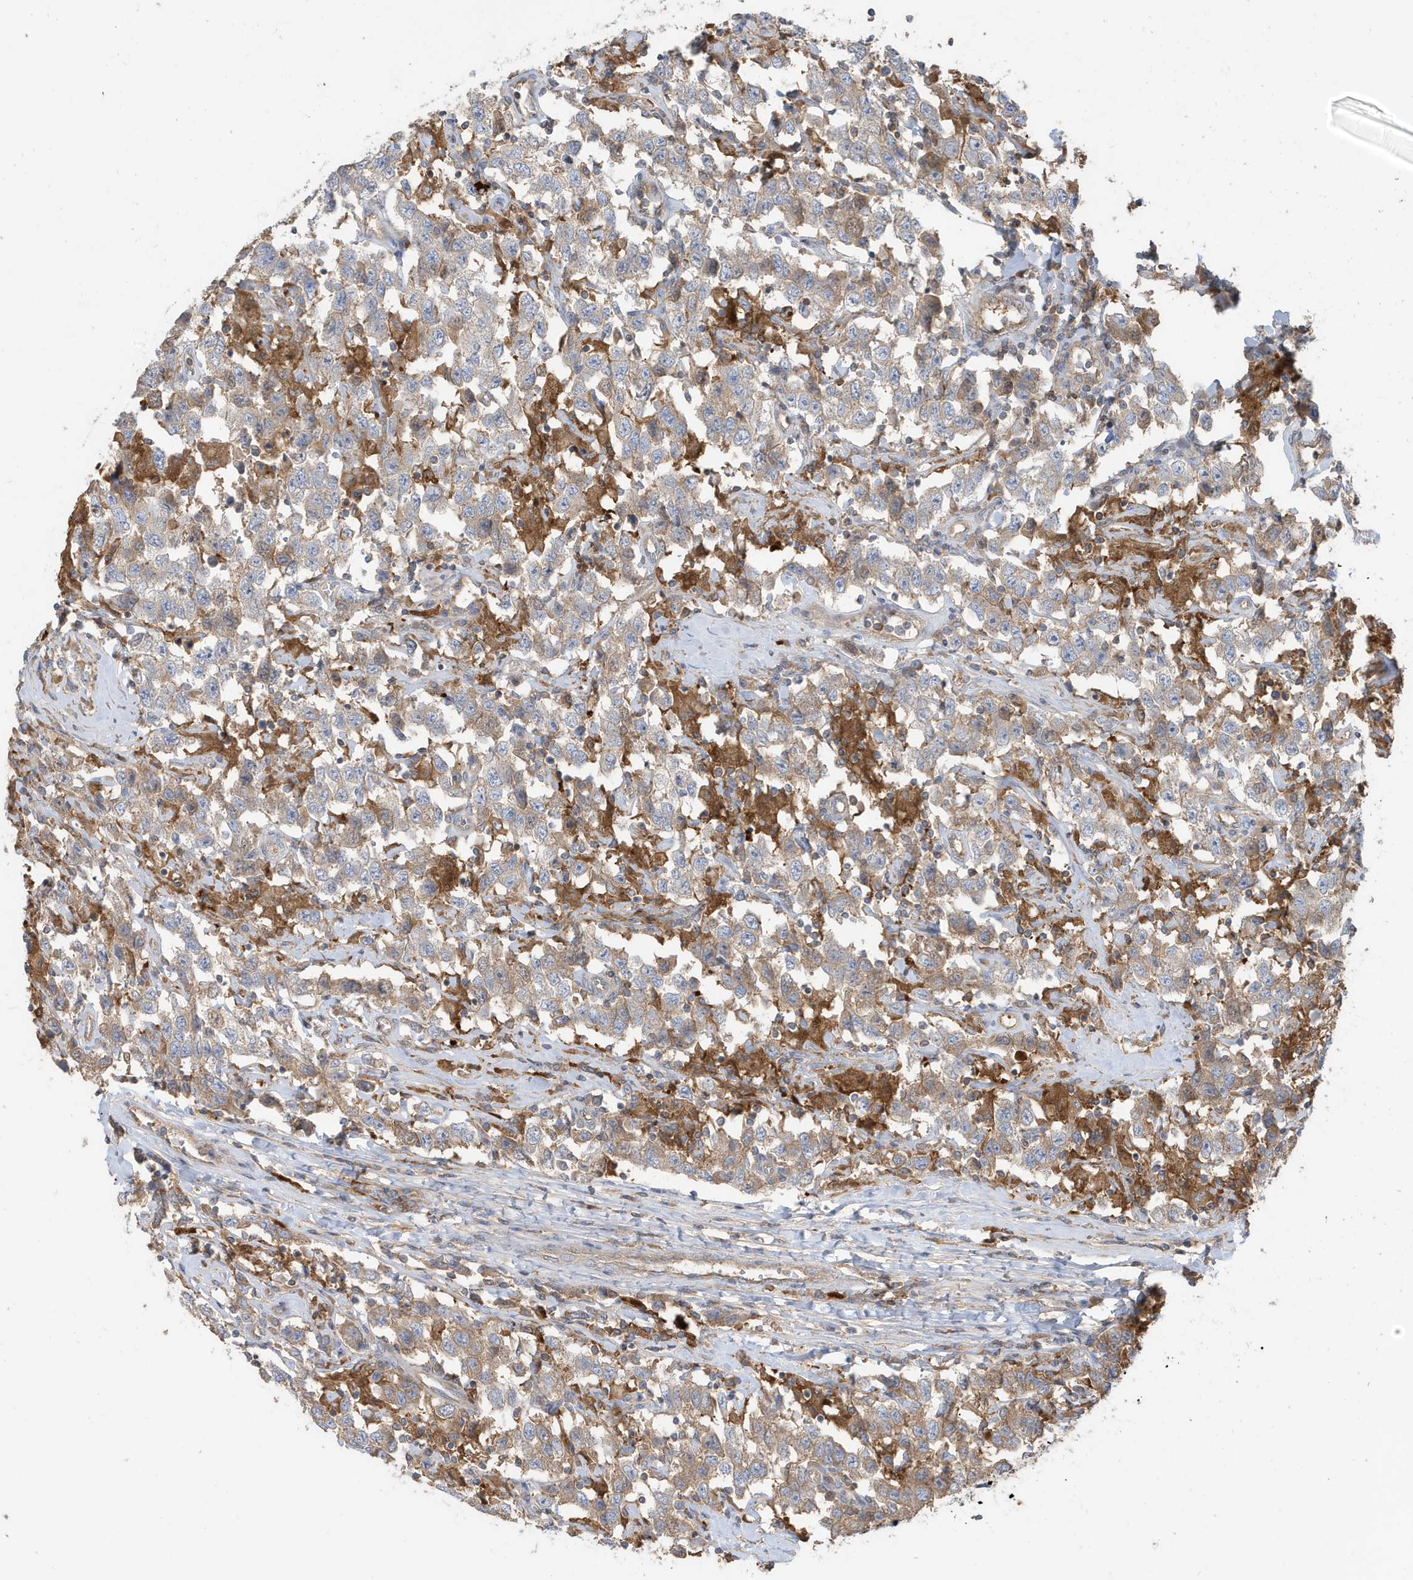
{"staining": {"intensity": "weak", "quantity": "25%-75%", "location": "cytoplasmic/membranous"}, "tissue": "testis cancer", "cell_type": "Tumor cells", "image_type": "cancer", "snomed": [{"axis": "morphology", "description": "Seminoma, NOS"}, {"axis": "topography", "description": "Testis"}], "caption": "Immunohistochemistry photomicrograph of testis cancer (seminoma) stained for a protein (brown), which demonstrates low levels of weak cytoplasmic/membranous positivity in about 25%-75% of tumor cells.", "gene": "ABTB1", "patient": {"sex": "male", "age": 41}}